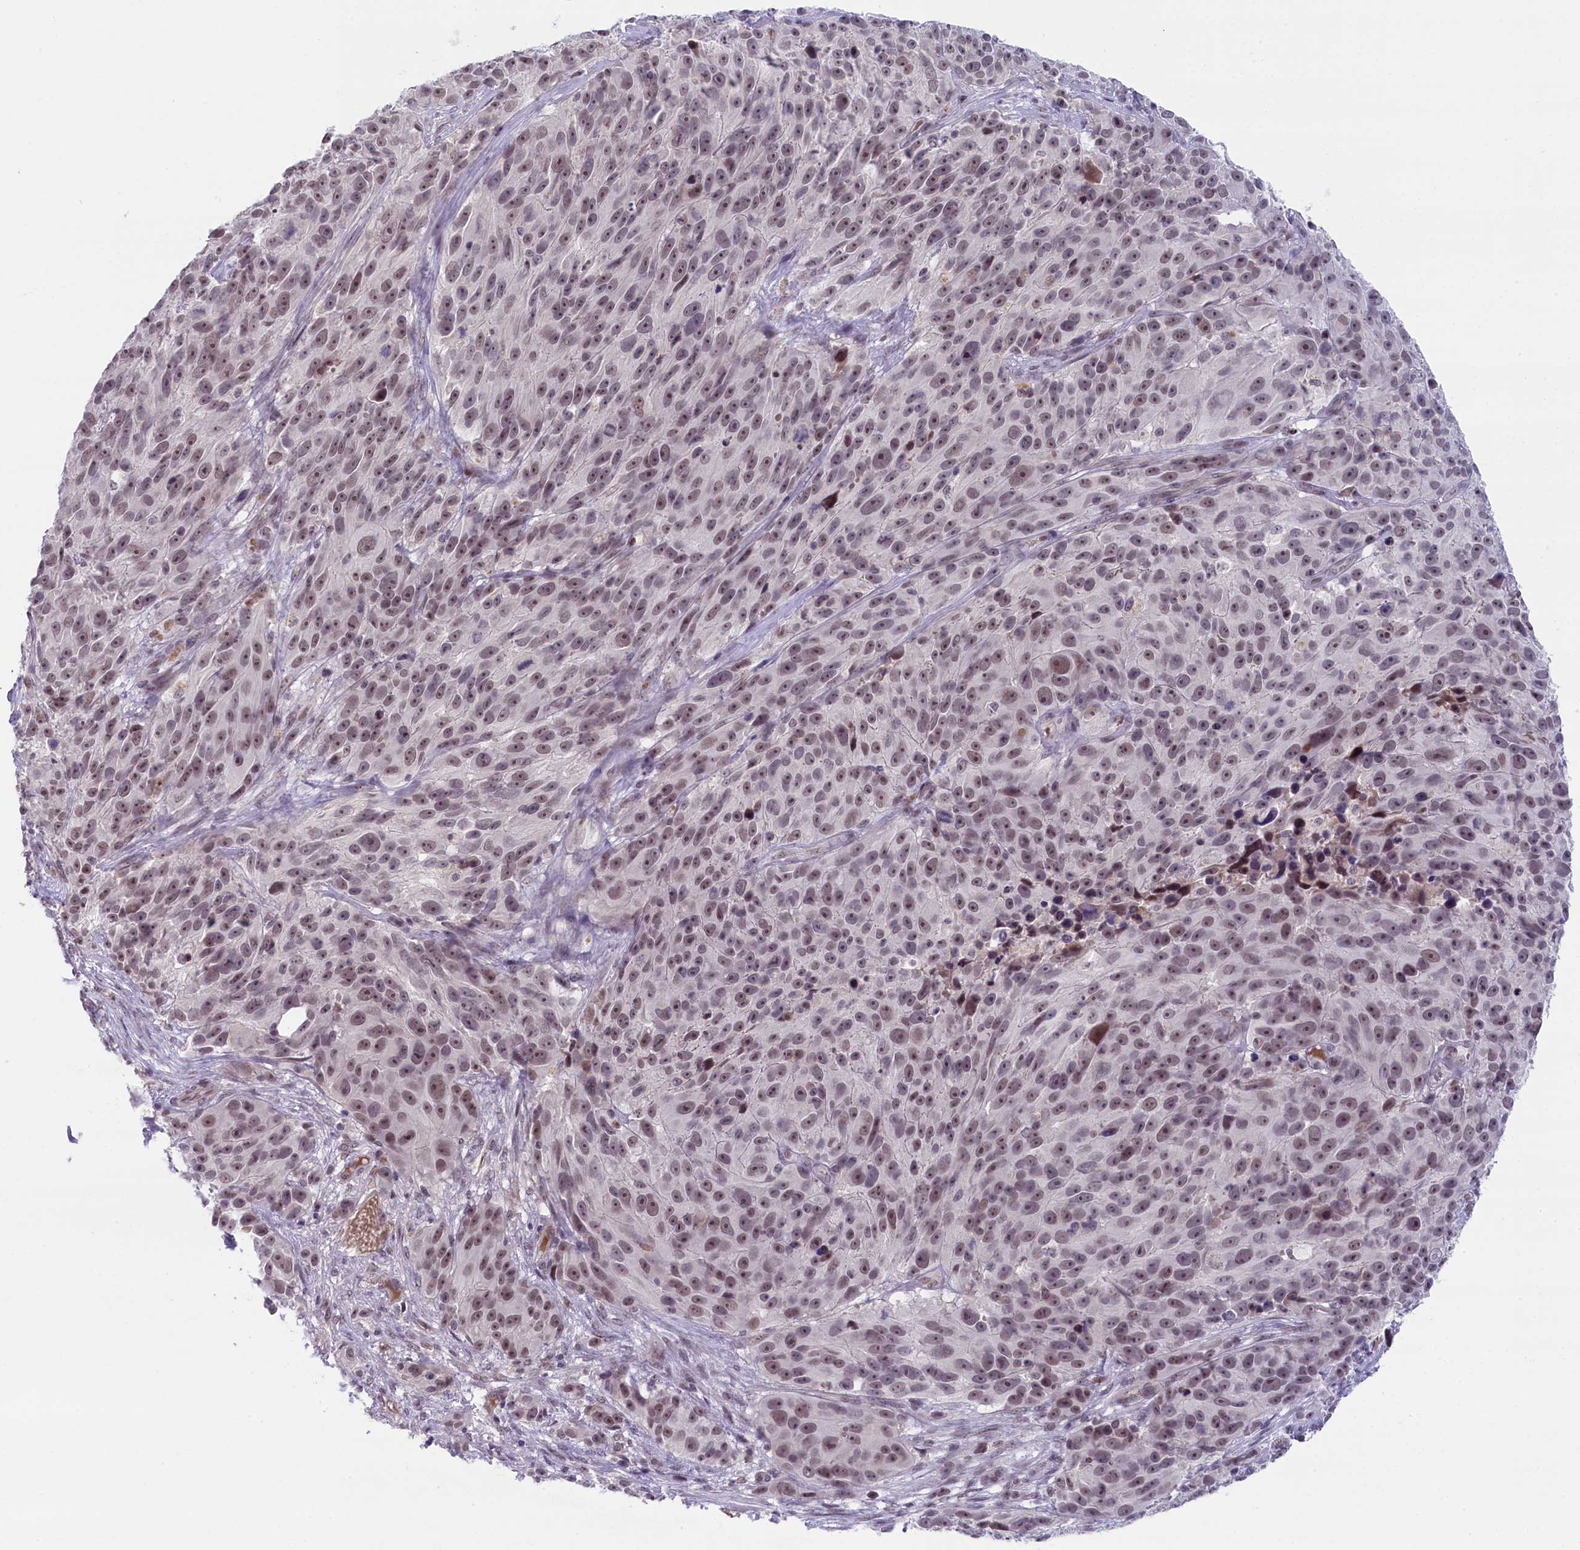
{"staining": {"intensity": "moderate", "quantity": ">75%", "location": "nuclear"}, "tissue": "melanoma", "cell_type": "Tumor cells", "image_type": "cancer", "snomed": [{"axis": "morphology", "description": "Malignant melanoma, NOS"}, {"axis": "topography", "description": "Skin"}], "caption": "This histopathology image demonstrates immunohistochemistry staining of human malignant melanoma, with medium moderate nuclear positivity in approximately >75% of tumor cells.", "gene": "CRAMP1", "patient": {"sex": "male", "age": 84}}